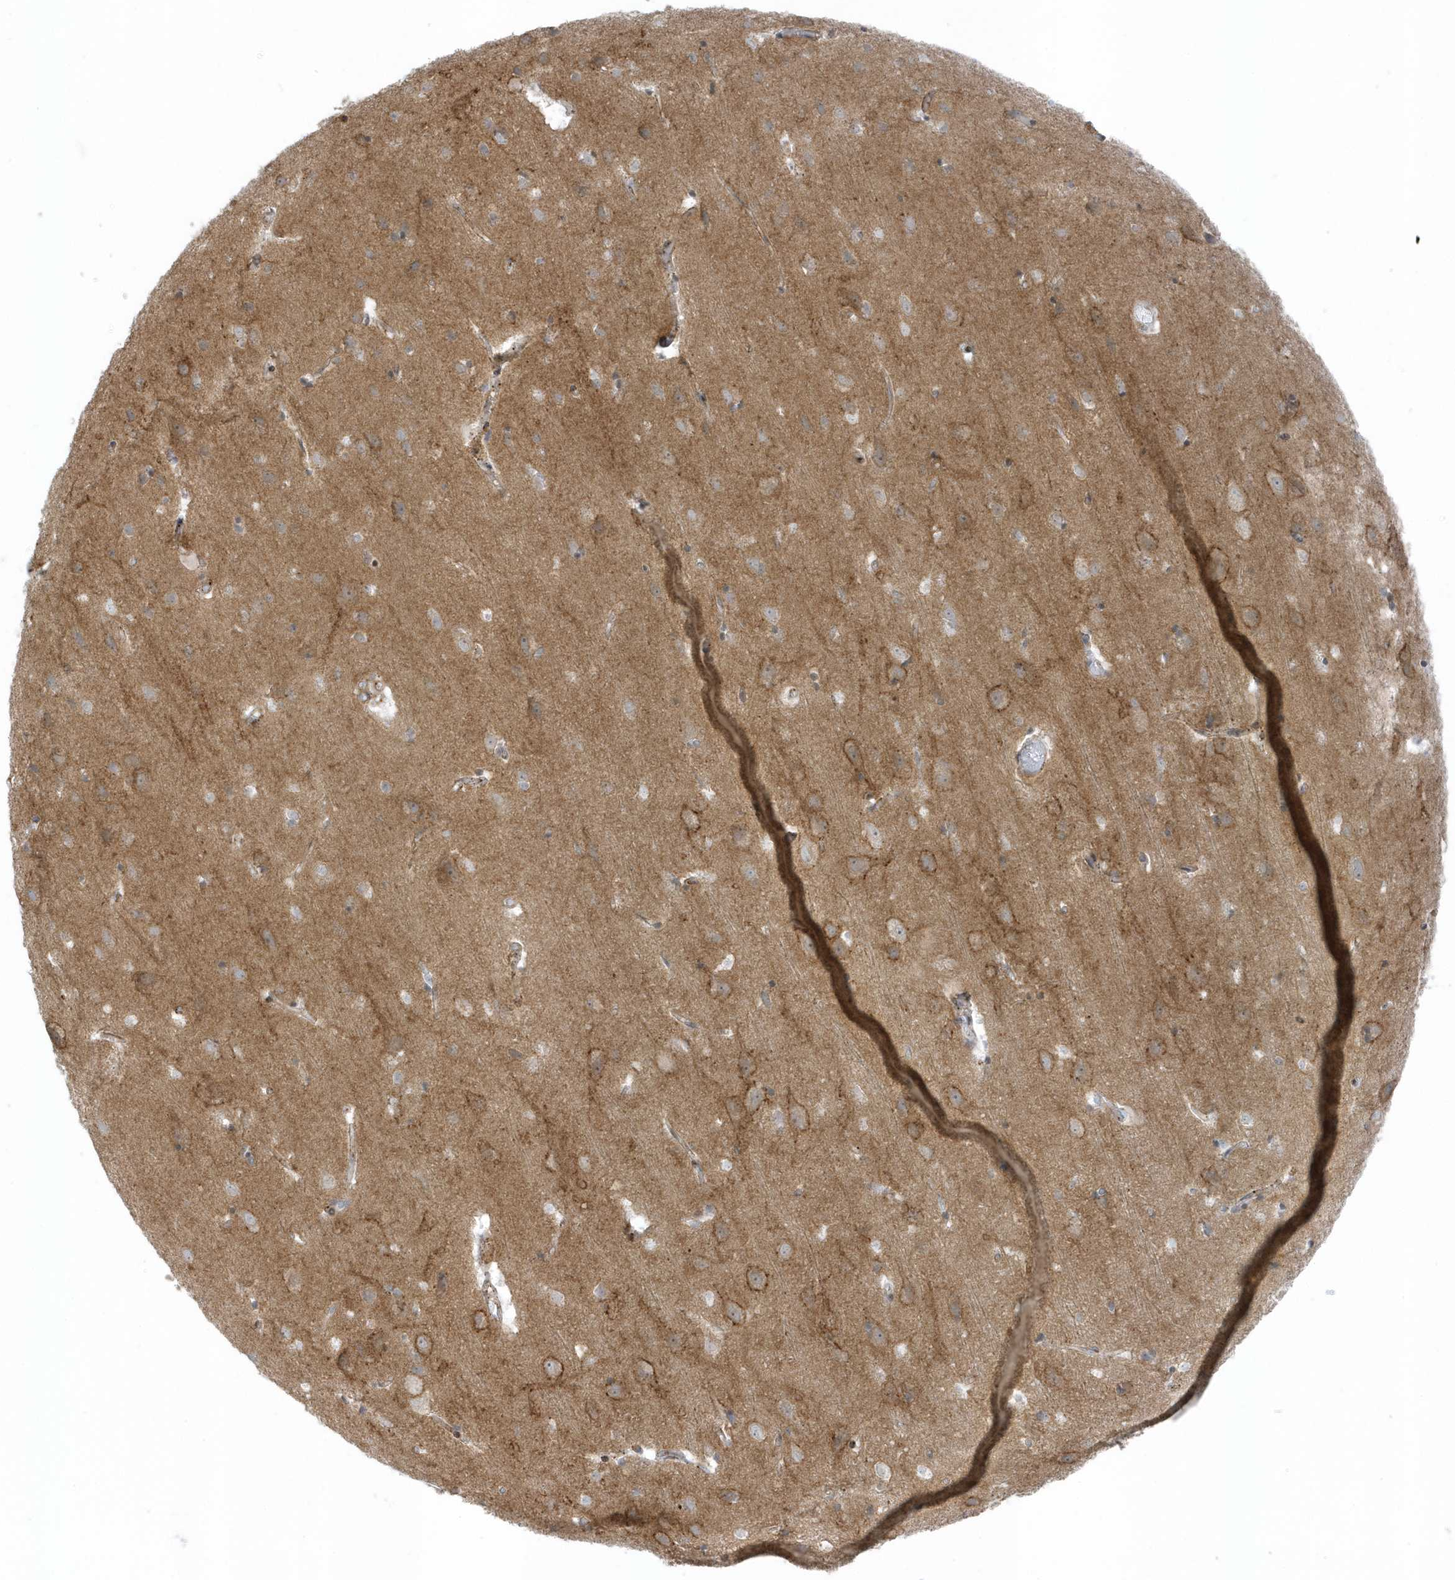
{"staining": {"intensity": "negative", "quantity": "none", "location": "none"}, "tissue": "cerebral cortex", "cell_type": "Endothelial cells", "image_type": "normal", "snomed": [{"axis": "morphology", "description": "Normal tissue, NOS"}, {"axis": "topography", "description": "Cerebral cortex"}], "caption": "IHC histopathology image of benign cerebral cortex: human cerebral cortex stained with DAB exhibits no significant protein expression in endothelial cells.", "gene": "CACNB2", "patient": {"sex": "male", "age": 54}}